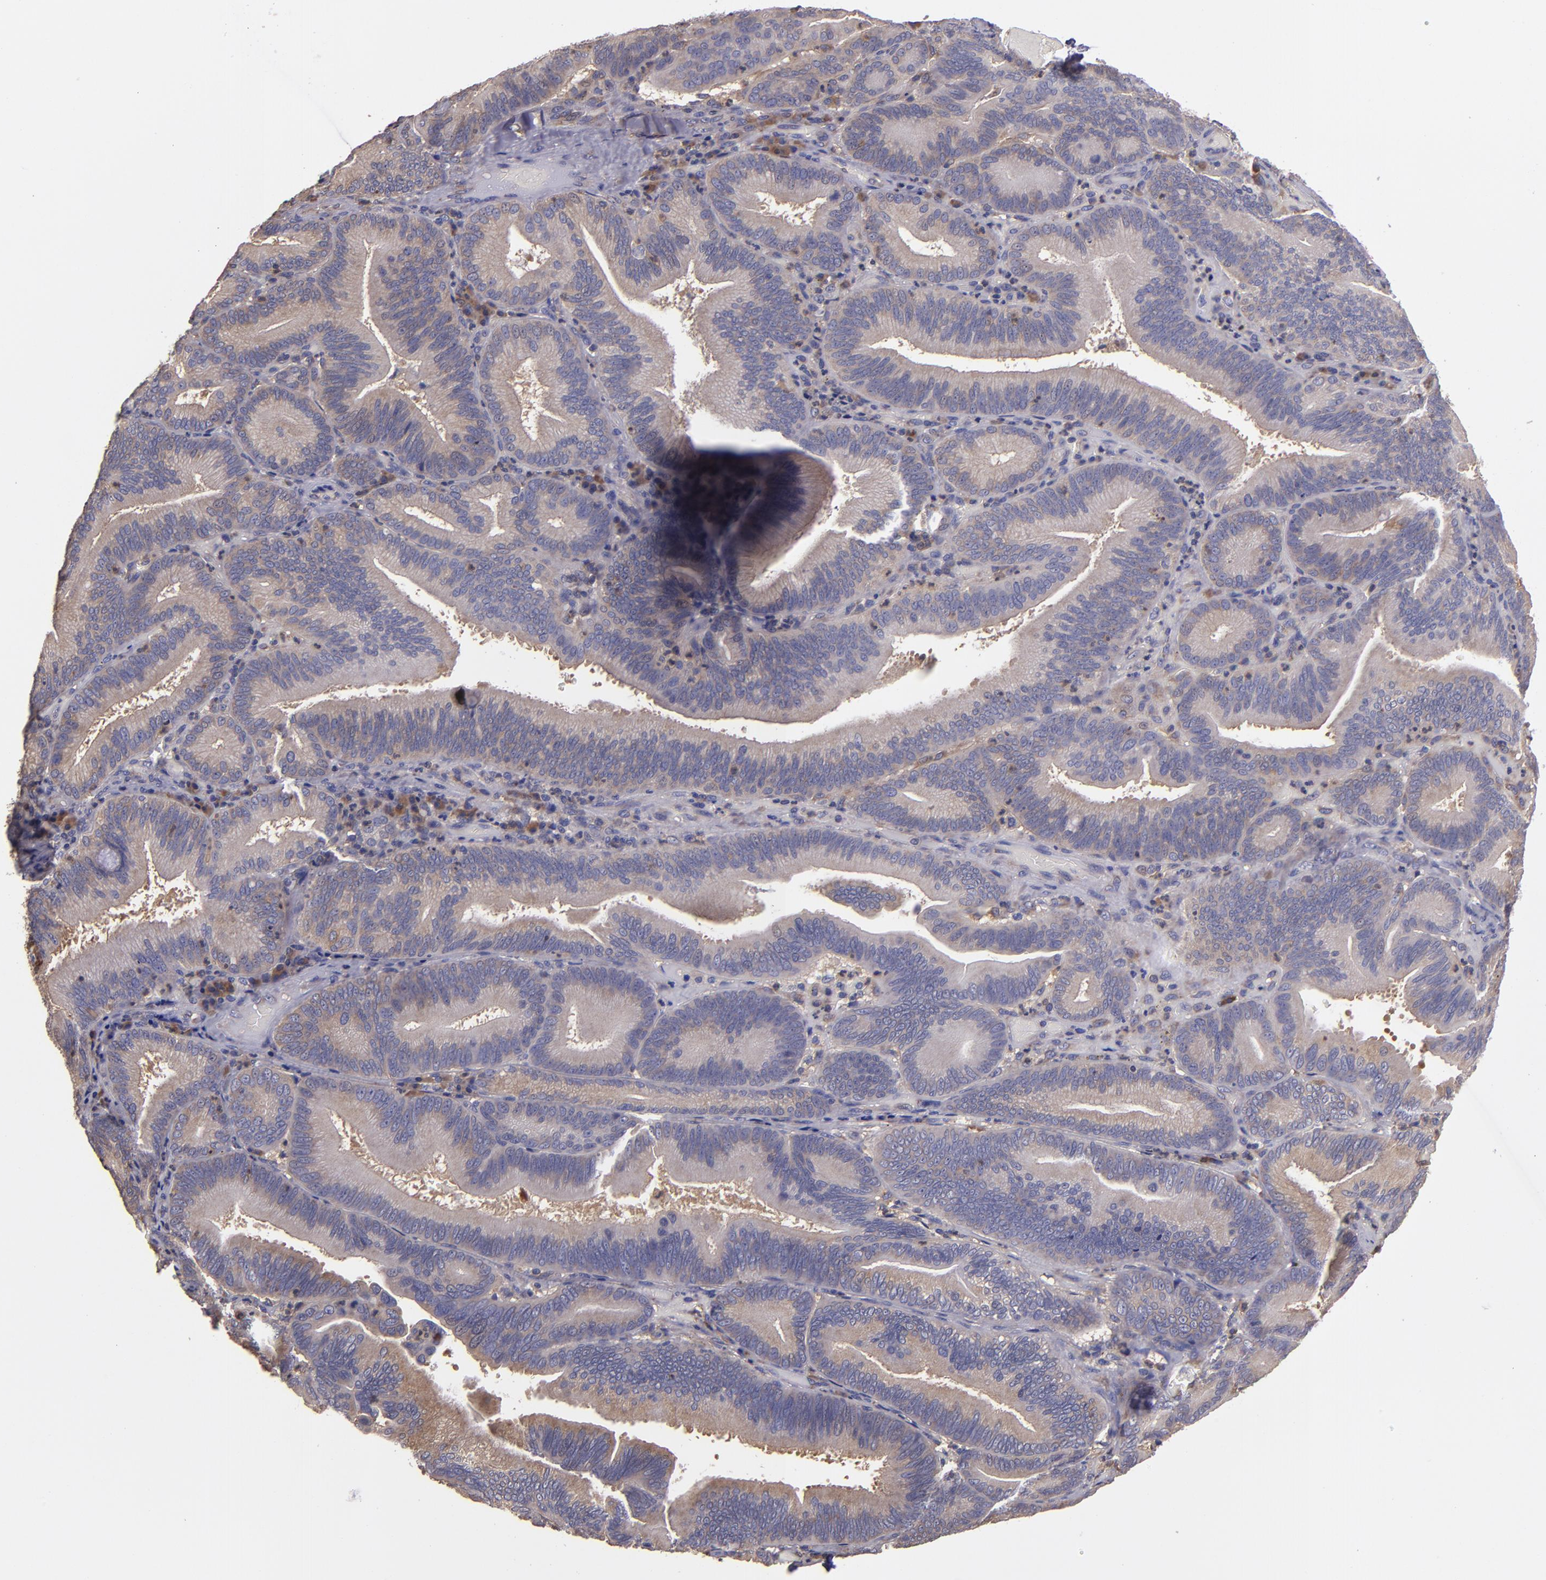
{"staining": {"intensity": "moderate", "quantity": ">75%", "location": "cytoplasmic/membranous"}, "tissue": "pancreatic cancer", "cell_type": "Tumor cells", "image_type": "cancer", "snomed": [{"axis": "morphology", "description": "Adenocarcinoma, NOS"}, {"axis": "topography", "description": "Pancreas"}], "caption": "Adenocarcinoma (pancreatic) stained with a protein marker shows moderate staining in tumor cells.", "gene": "CARS1", "patient": {"sex": "male", "age": 82}}